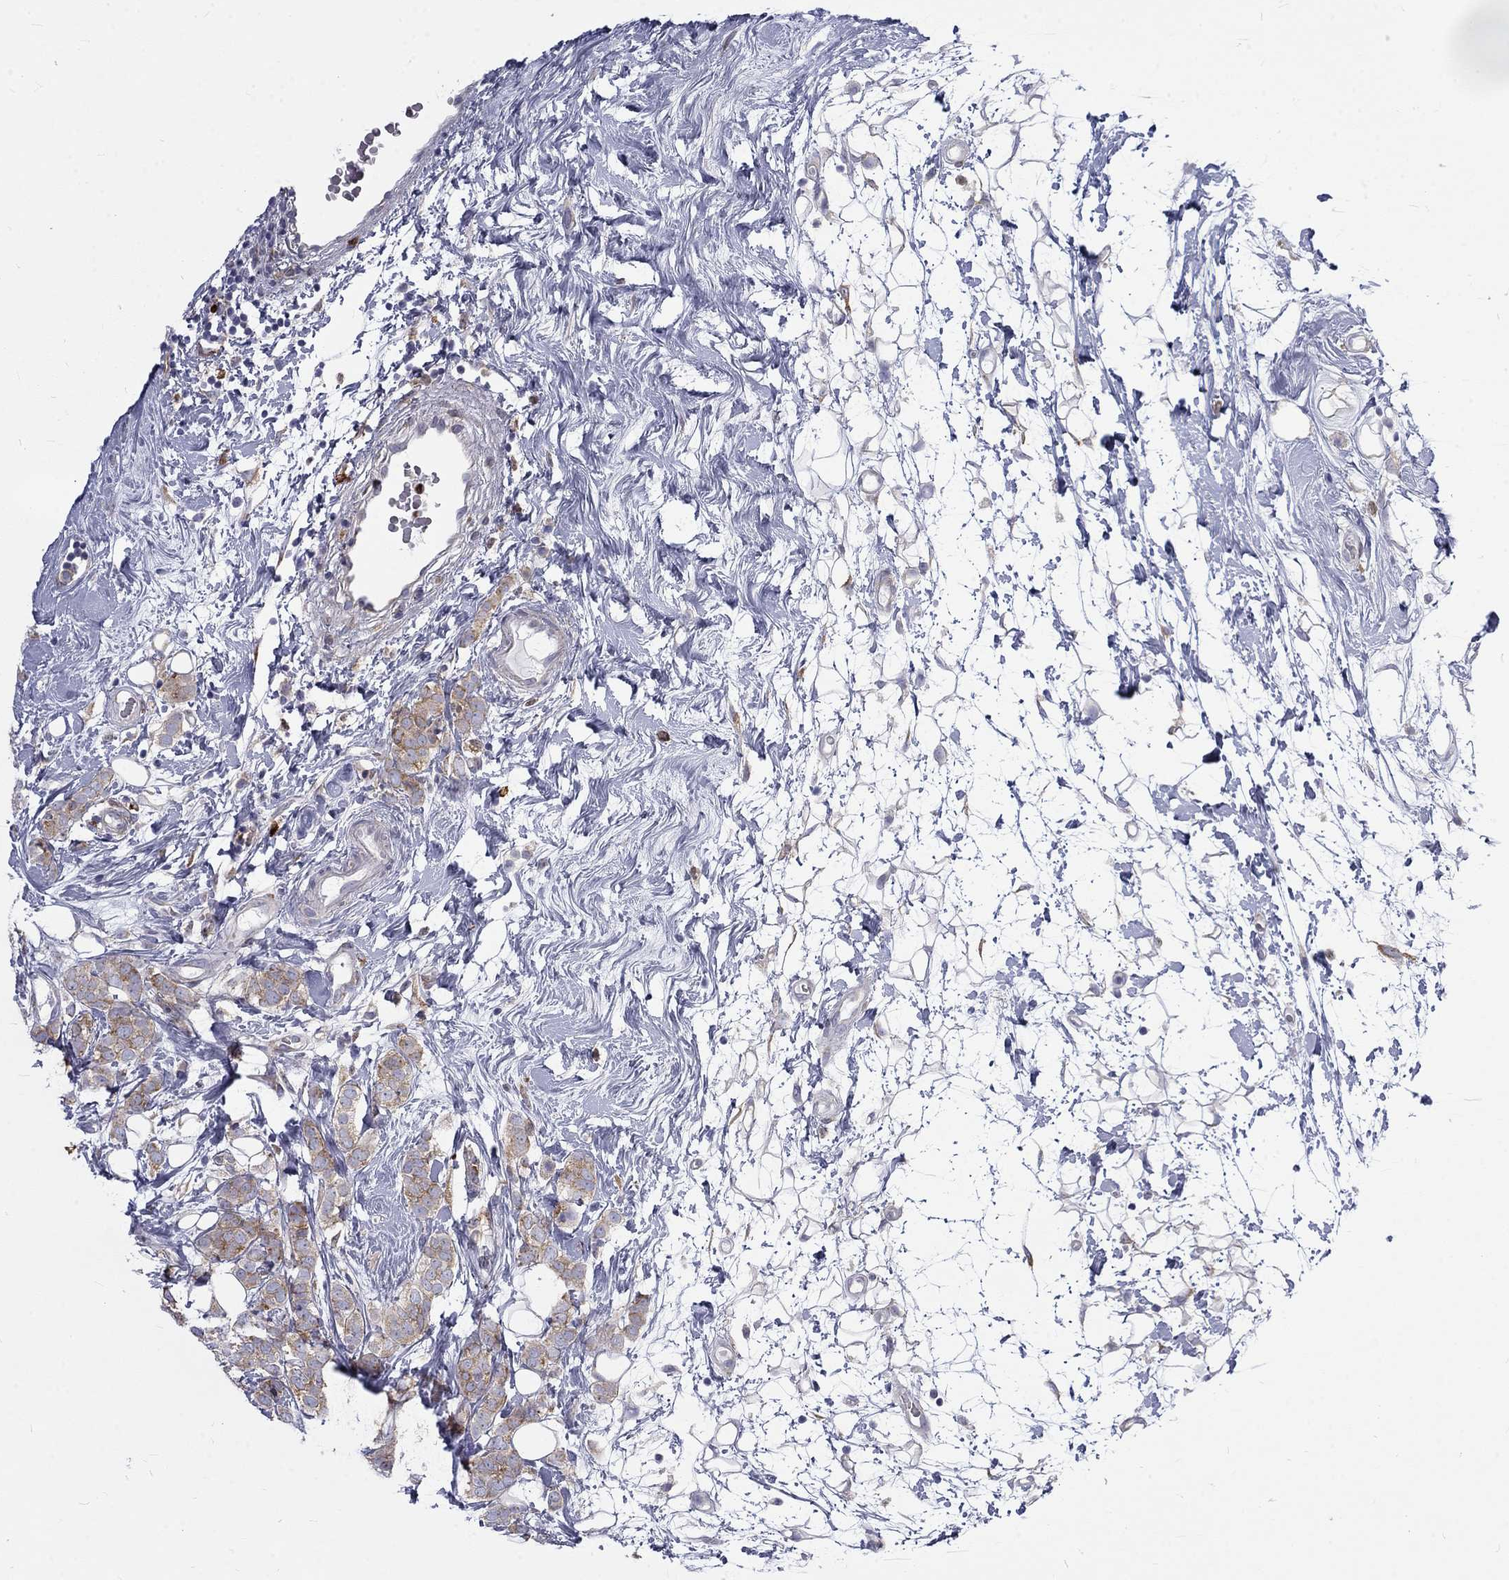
{"staining": {"intensity": "moderate", "quantity": ">75%", "location": "cytoplasmic/membranous"}, "tissue": "breast cancer", "cell_type": "Tumor cells", "image_type": "cancer", "snomed": [{"axis": "morphology", "description": "Lobular carcinoma"}, {"axis": "topography", "description": "Breast"}], "caption": "About >75% of tumor cells in human breast lobular carcinoma show moderate cytoplasmic/membranous protein positivity as visualized by brown immunohistochemical staining.", "gene": "PABPC4", "patient": {"sex": "female", "age": 49}}